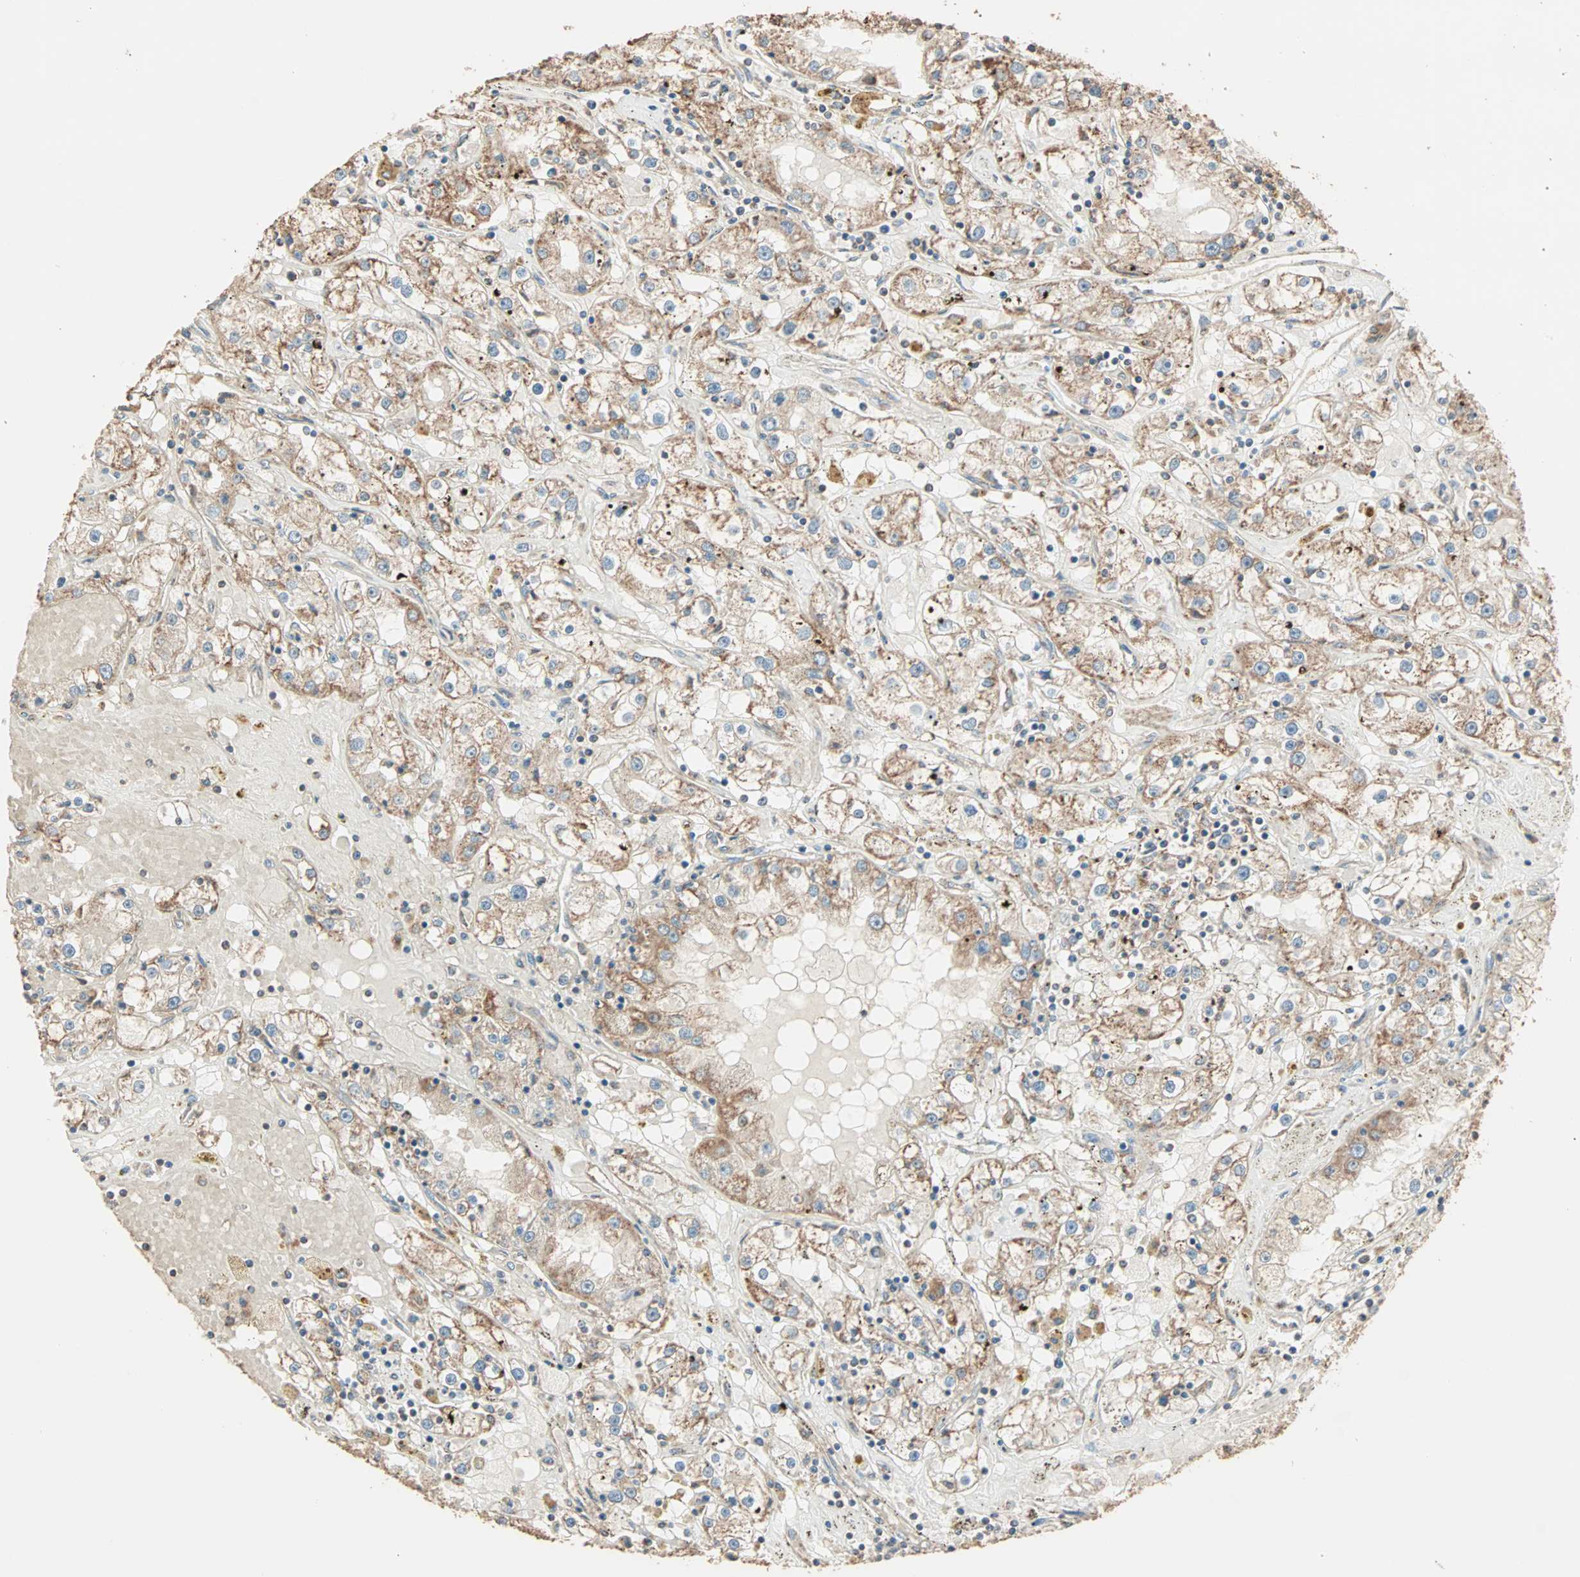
{"staining": {"intensity": "moderate", "quantity": "25%-75%", "location": "cytoplasmic/membranous"}, "tissue": "renal cancer", "cell_type": "Tumor cells", "image_type": "cancer", "snomed": [{"axis": "morphology", "description": "Adenocarcinoma, NOS"}, {"axis": "topography", "description": "Kidney"}], "caption": "Human adenocarcinoma (renal) stained with a brown dye demonstrates moderate cytoplasmic/membranous positive expression in approximately 25%-75% of tumor cells.", "gene": "EIF4G2", "patient": {"sex": "male", "age": 56}}